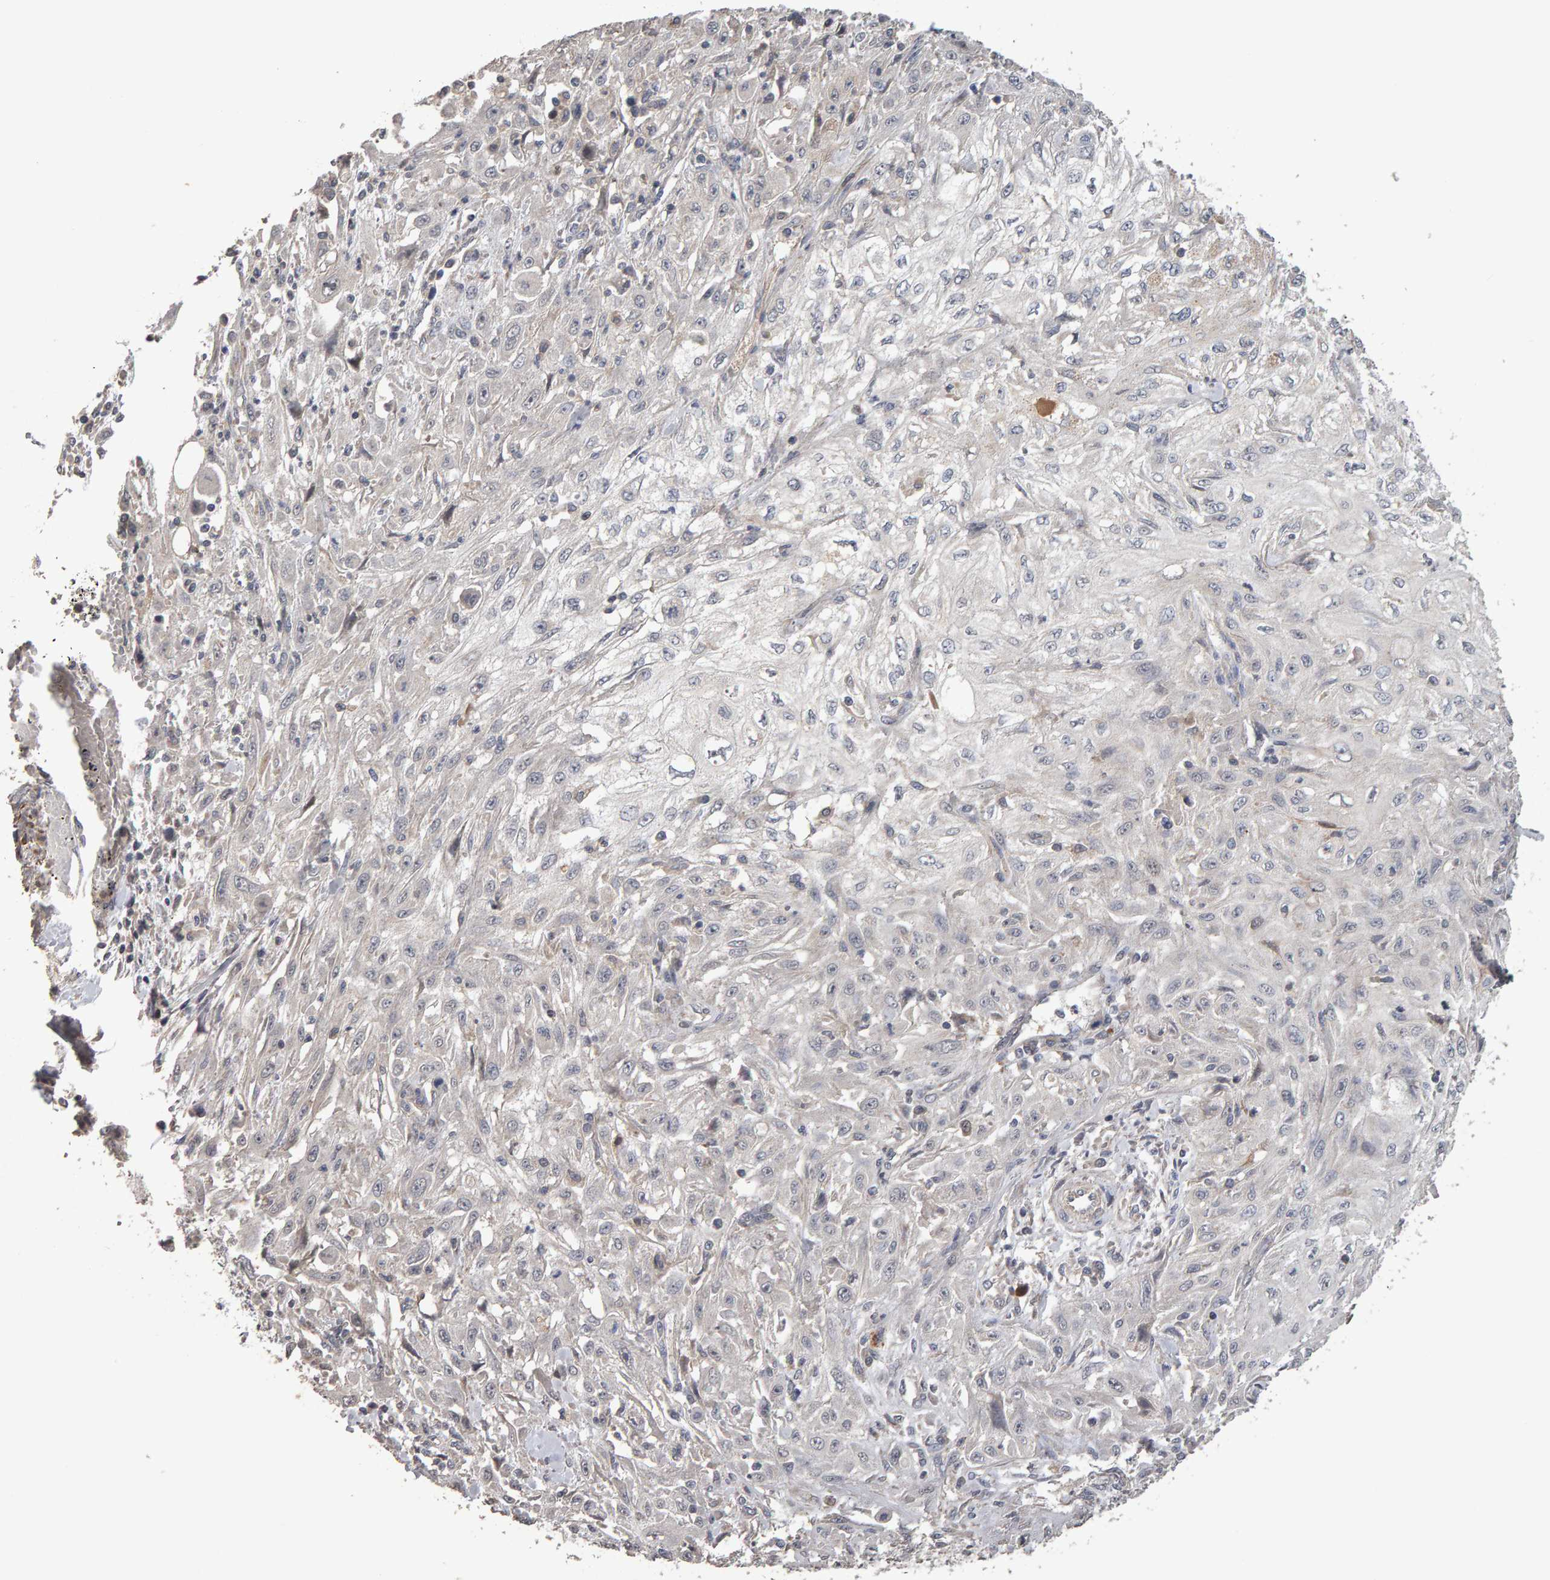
{"staining": {"intensity": "negative", "quantity": "none", "location": "none"}, "tissue": "skin cancer", "cell_type": "Tumor cells", "image_type": "cancer", "snomed": [{"axis": "morphology", "description": "Squamous cell carcinoma, NOS"}, {"axis": "morphology", "description": "Squamous cell carcinoma, metastatic, NOS"}, {"axis": "topography", "description": "Skin"}, {"axis": "topography", "description": "Lymph node"}], "caption": "Tumor cells show no significant protein positivity in skin metastatic squamous cell carcinoma.", "gene": "COASY", "patient": {"sex": "male", "age": 75}}